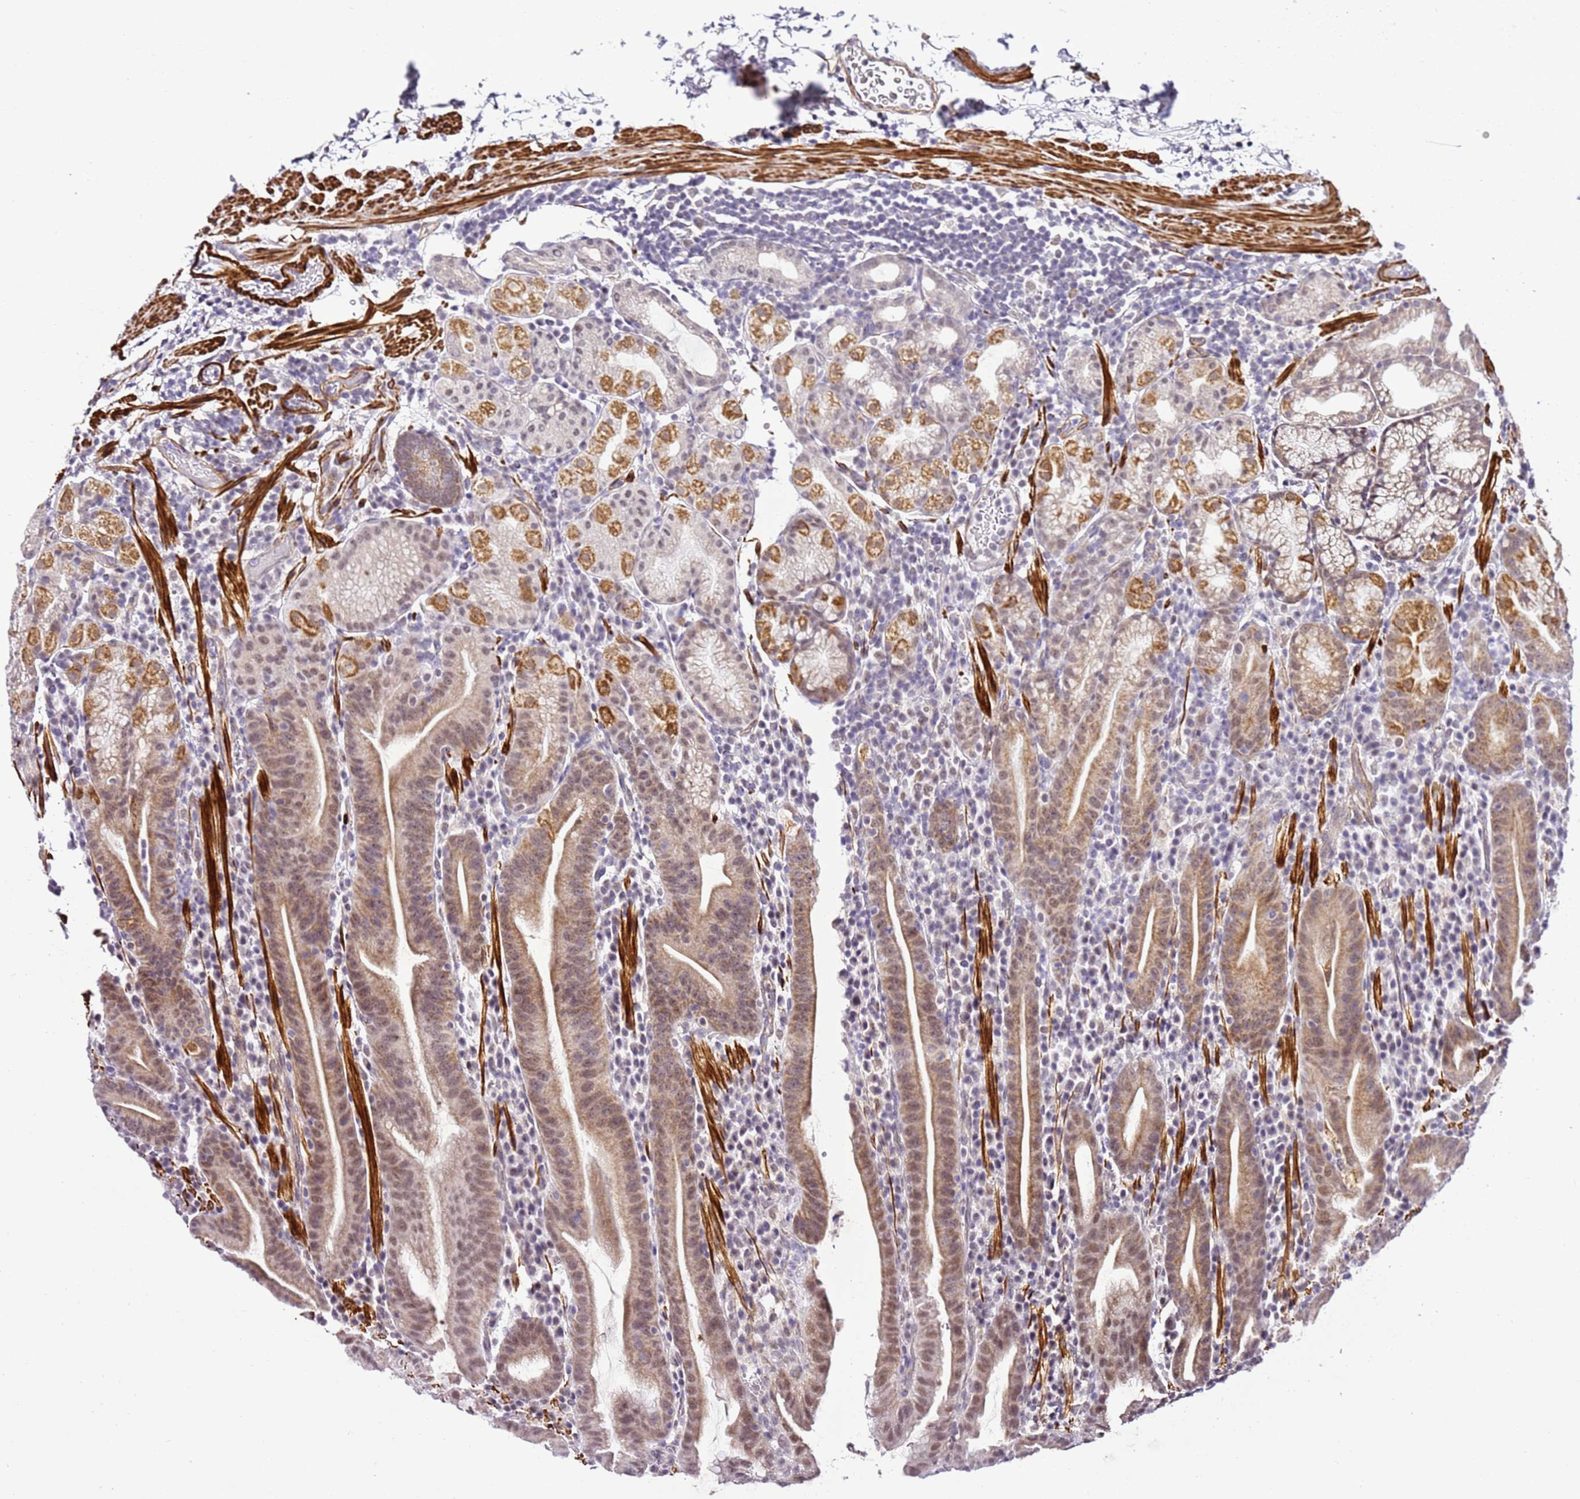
{"staining": {"intensity": "moderate", "quantity": "<25%", "location": "cytoplasmic/membranous,nuclear"}, "tissue": "stomach", "cell_type": "Glandular cells", "image_type": "normal", "snomed": [{"axis": "morphology", "description": "Normal tissue, NOS"}, {"axis": "morphology", "description": "Inflammation, NOS"}, {"axis": "topography", "description": "Stomach"}], "caption": "A high-resolution micrograph shows immunohistochemistry (IHC) staining of normal stomach, which demonstrates moderate cytoplasmic/membranous,nuclear staining in about <25% of glandular cells.", "gene": "SMIM4", "patient": {"sex": "male", "age": 79}}